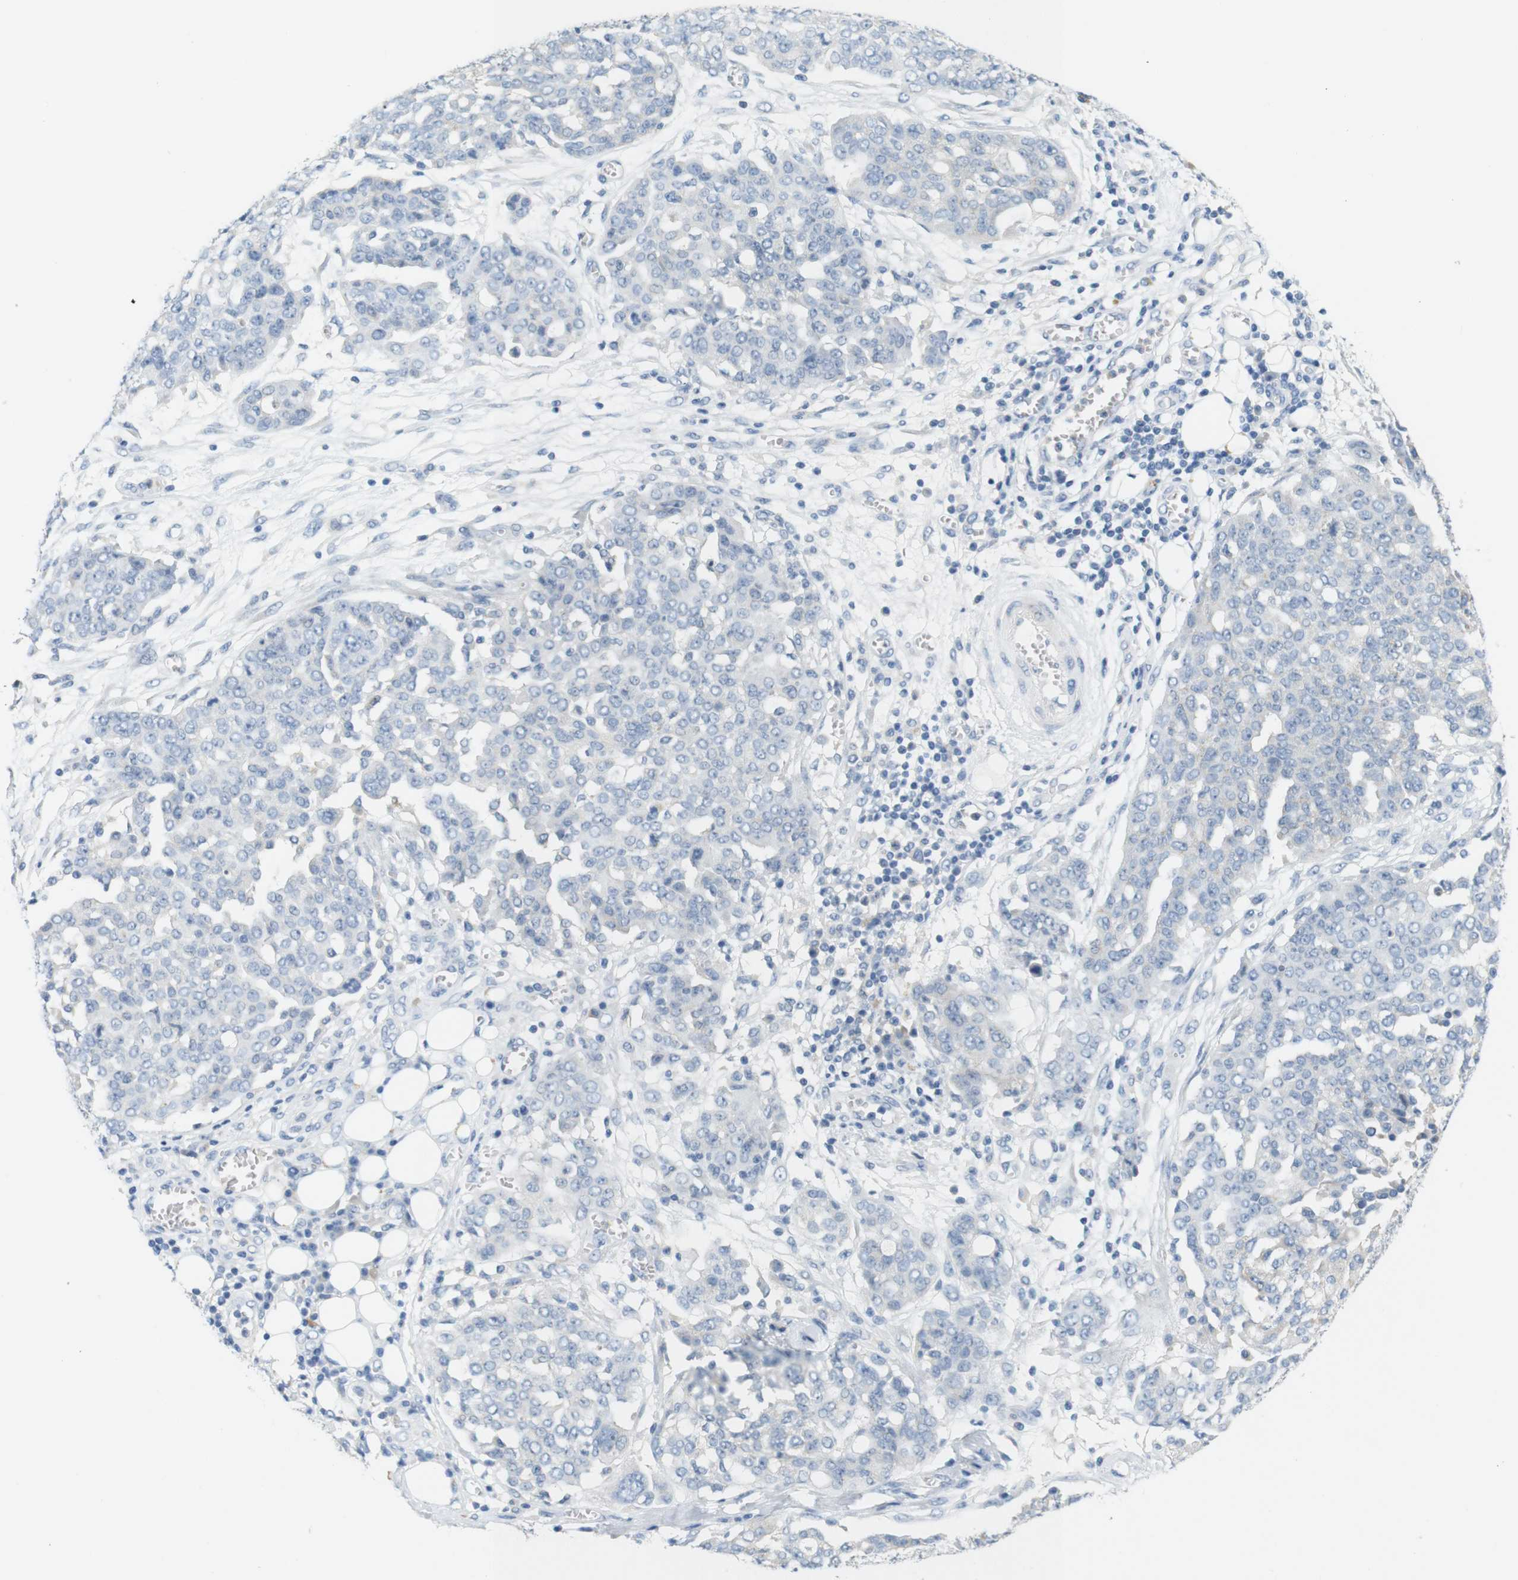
{"staining": {"intensity": "negative", "quantity": "none", "location": "none"}, "tissue": "ovarian cancer", "cell_type": "Tumor cells", "image_type": "cancer", "snomed": [{"axis": "morphology", "description": "Cystadenocarcinoma, serous, NOS"}, {"axis": "topography", "description": "Soft tissue"}, {"axis": "topography", "description": "Ovary"}], "caption": "IHC histopathology image of ovarian serous cystadenocarcinoma stained for a protein (brown), which exhibits no positivity in tumor cells. (DAB (3,3'-diaminobenzidine) immunohistochemistry (IHC) visualized using brightfield microscopy, high magnification).", "gene": "LRRK2", "patient": {"sex": "female", "age": 57}}